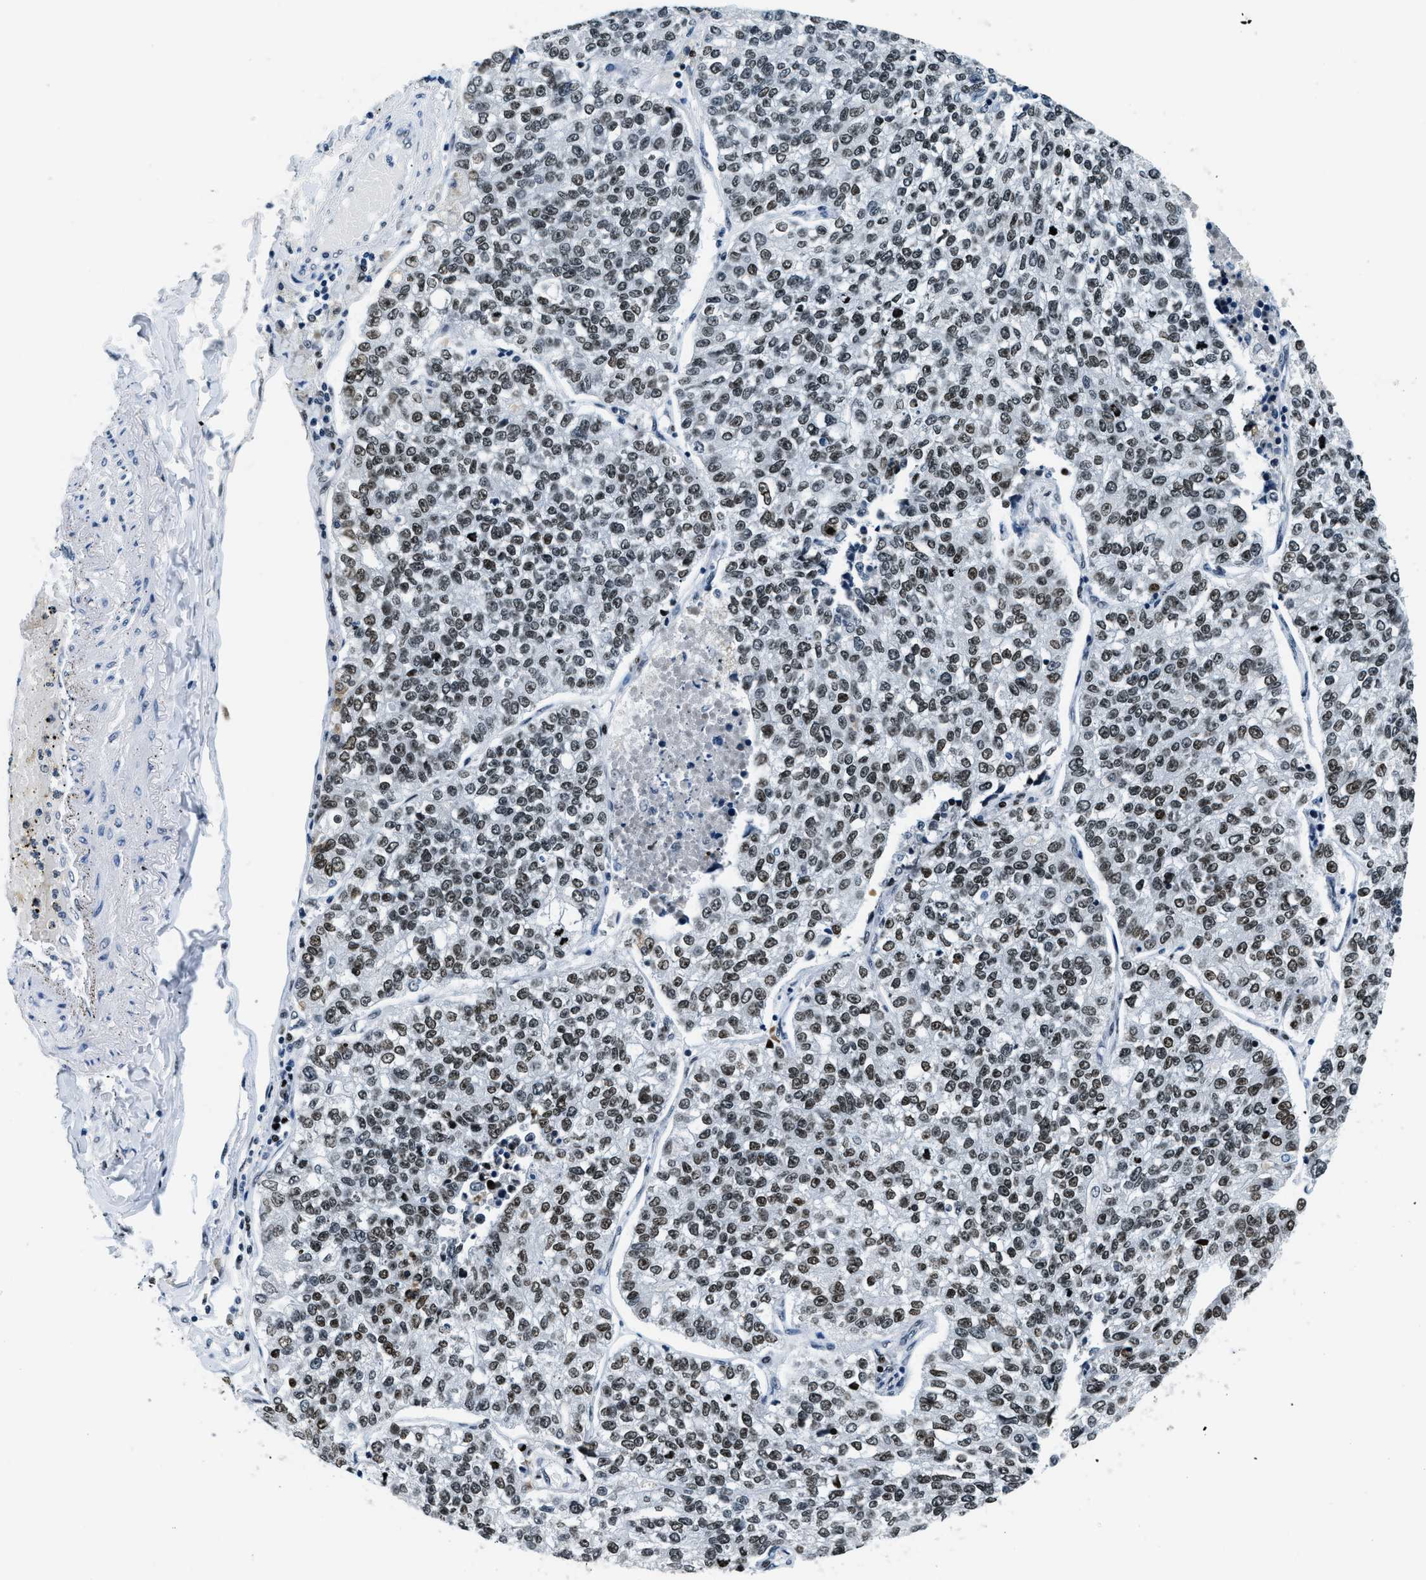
{"staining": {"intensity": "weak", "quantity": ">75%", "location": "nuclear"}, "tissue": "lung cancer", "cell_type": "Tumor cells", "image_type": "cancer", "snomed": [{"axis": "morphology", "description": "Adenocarcinoma, NOS"}, {"axis": "topography", "description": "Lung"}], "caption": "IHC of lung adenocarcinoma shows low levels of weak nuclear expression in approximately >75% of tumor cells. (Brightfield microscopy of DAB IHC at high magnification).", "gene": "TOP1", "patient": {"sex": "male", "age": 49}}